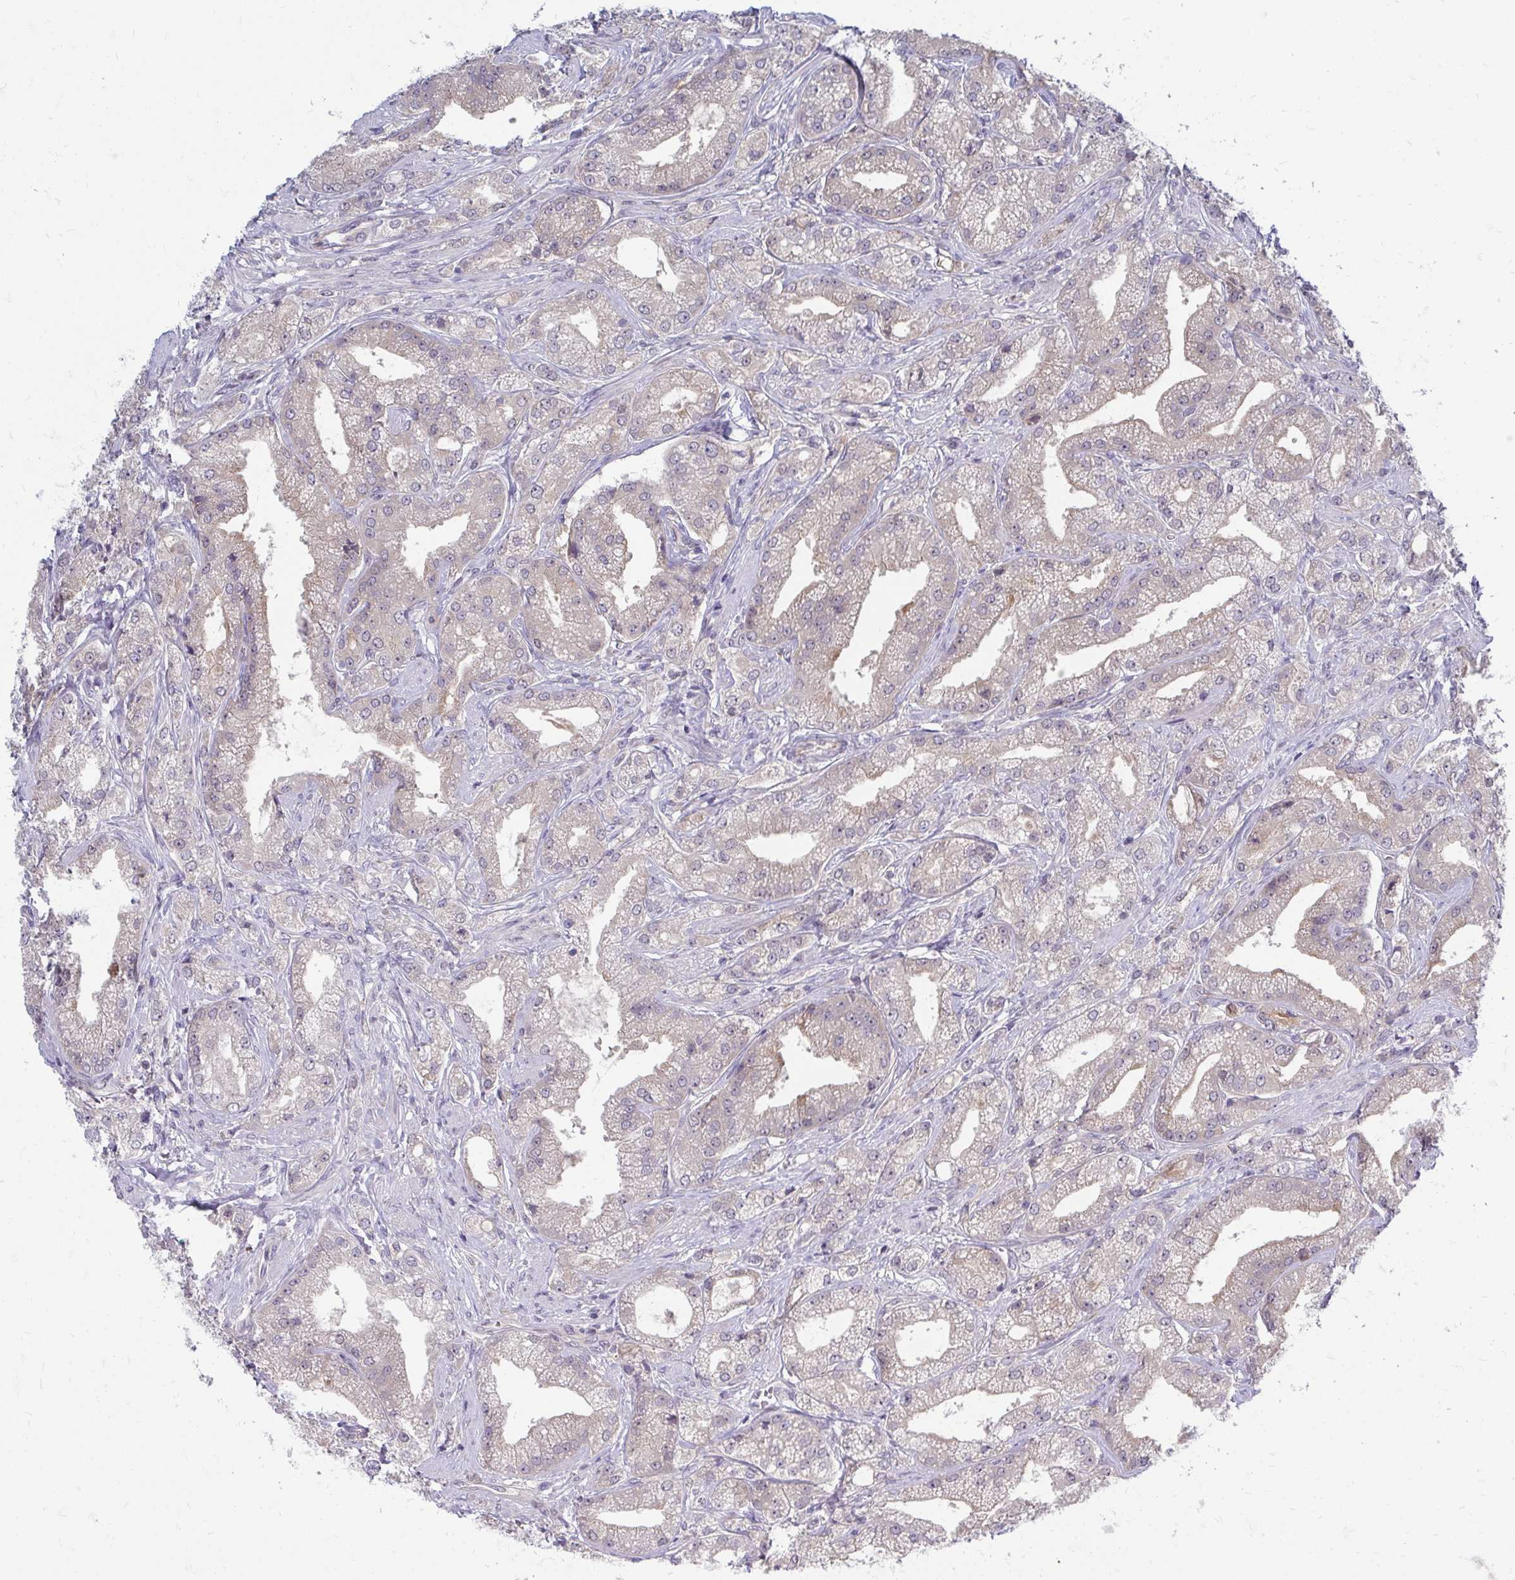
{"staining": {"intensity": "negative", "quantity": "none", "location": "none"}, "tissue": "prostate cancer", "cell_type": "Tumor cells", "image_type": "cancer", "snomed": [{"axis": "morphology", "description": "Adenocarcinoma, High grade"}, {"axis": "topography", "description": "Prostate"}], "caption": "This is a histopathology image of IHC staining of prostate high-grade adenocarcinoma, which shows no positivity in tumor cells.", "gene": "MROH8", "patient": {"sex": "male", "age": 61}}